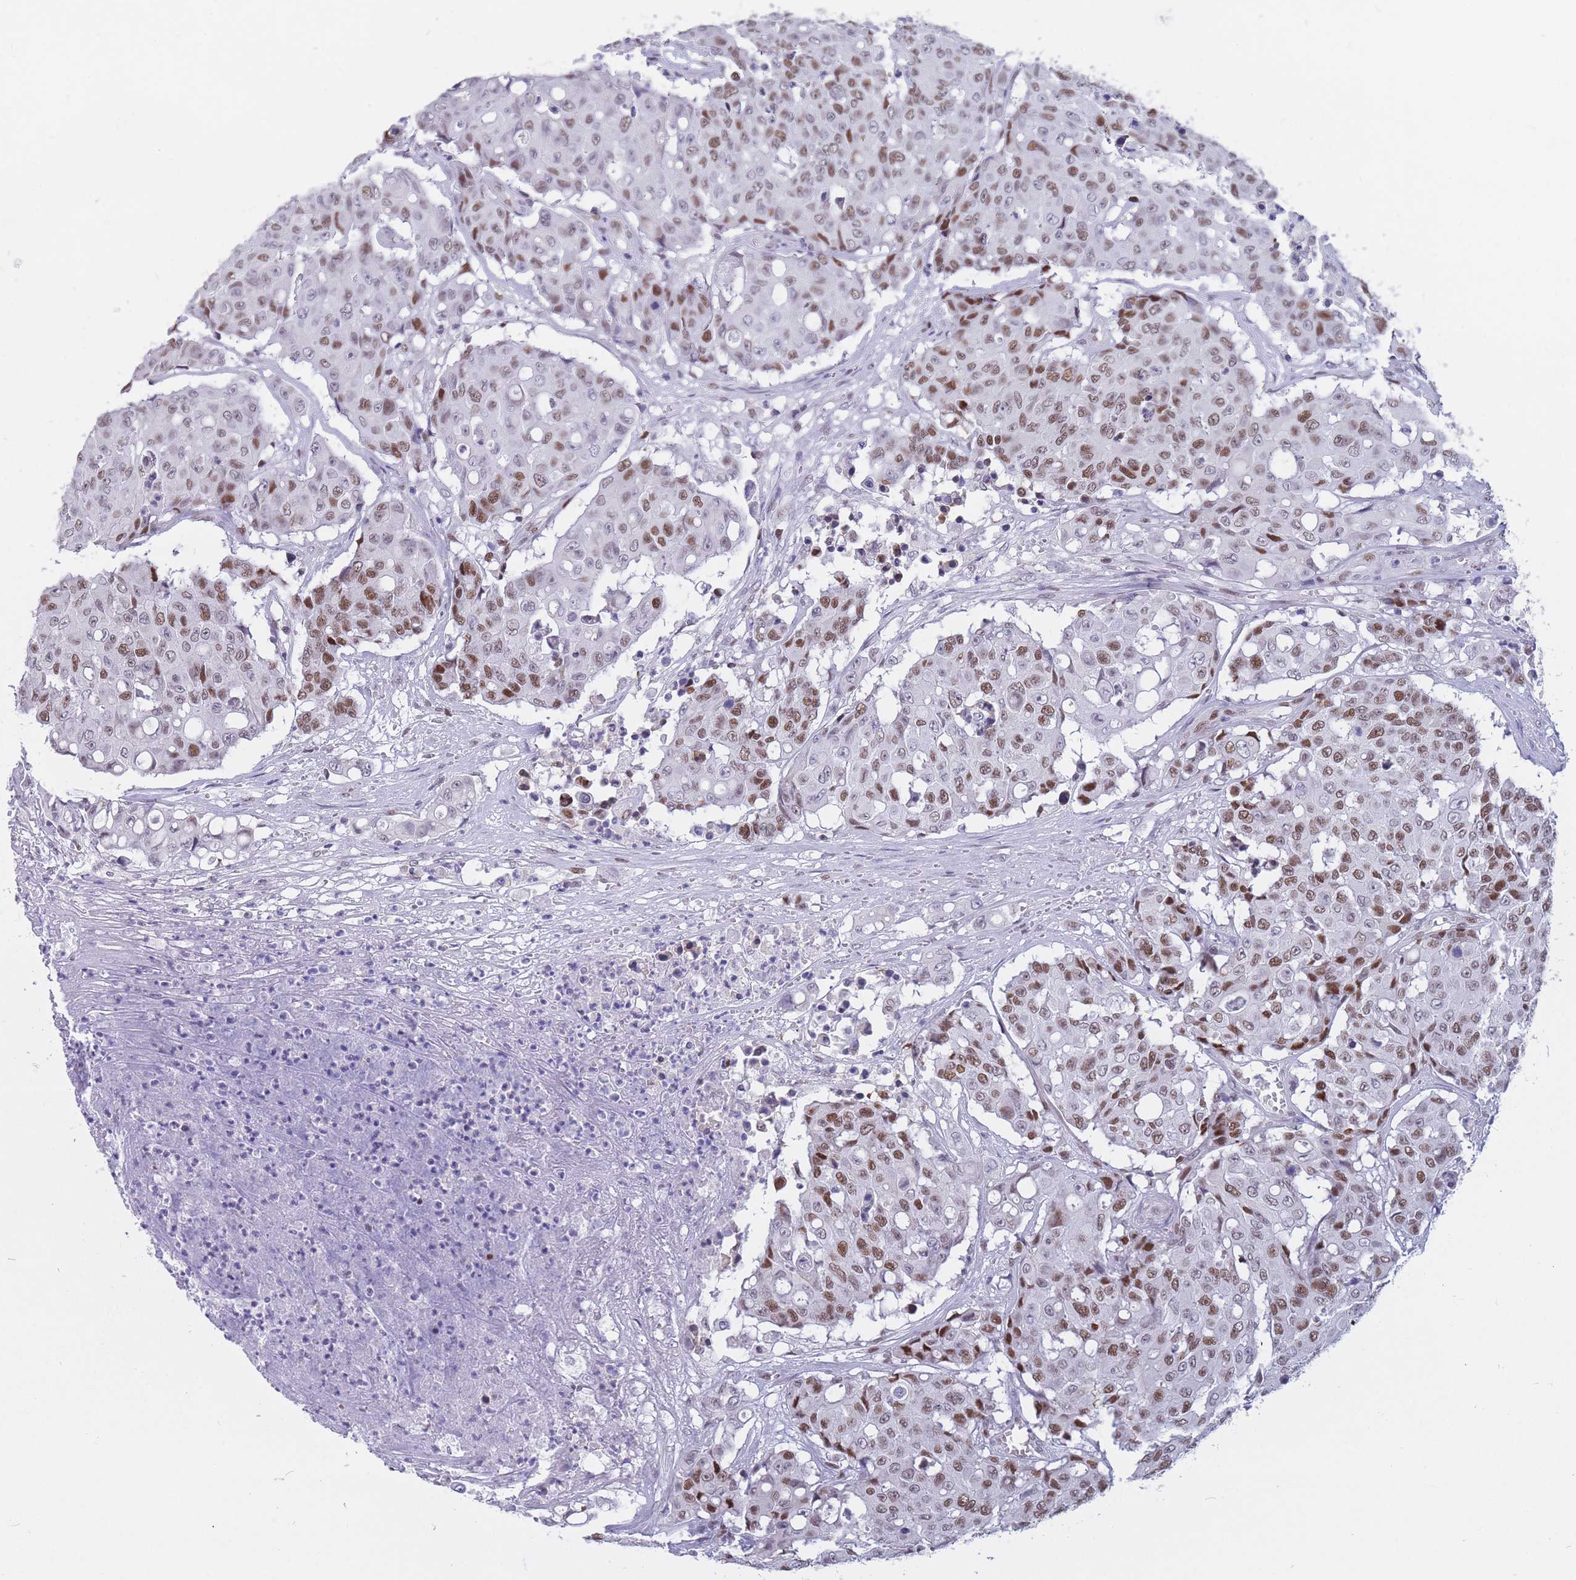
{"staining": {"intensity": "strong", "quantity": ">75%", "location": "nuclear"}, "tissue": "colorectal cancer", "cell_type": "Tumor cells", "image_type": "cancer", "snomed": [{"axis": "morphology", "description": "Adenocarcinoma, NOS"}, {"axis": "topography", "description": "Colon"}], "caption": "Colorectal cancer stained with a protein marker reveals strong staining in tumor cells.", "gene": "NASP", "patient": {"sex": "male", "age": 51}}